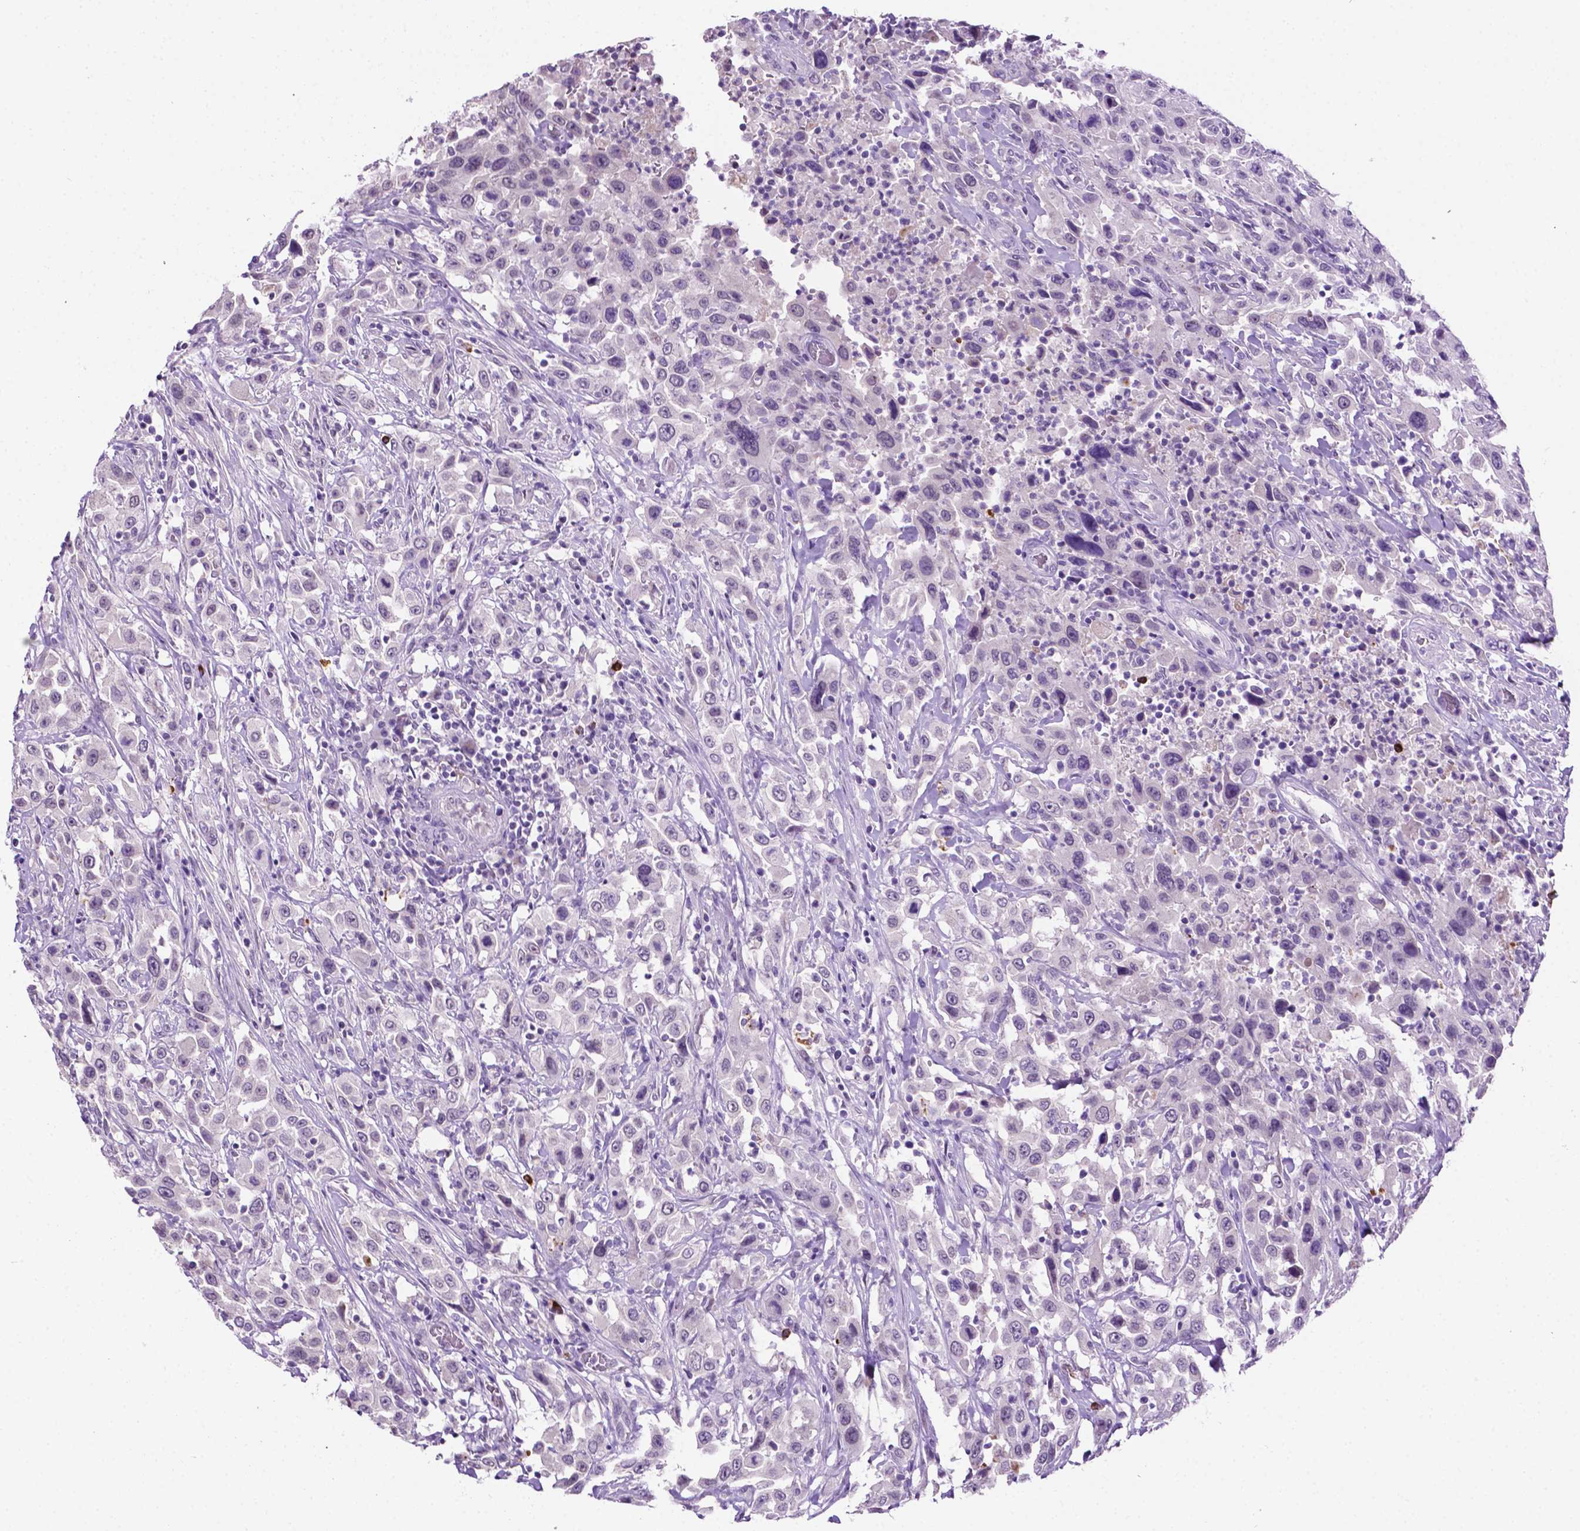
{"staining": {"intensity": "negative", "quantity": "none", "location": "none"}, "tissue": "urothelial cancer", "cell_type": "Tumor cells", "image_type": "cancer", "snomed": [{"axis": "morphology", "description": "Urothelial carcinoma, High grade"}, {"axis": "topography", "description": "Urinary bladder"}], "caption": "Tumor cells show no significant protein expression in high-grade urothelial carcinoma.", "gene": "MMP27", "patient": {"sex": "male", "age": 61}}